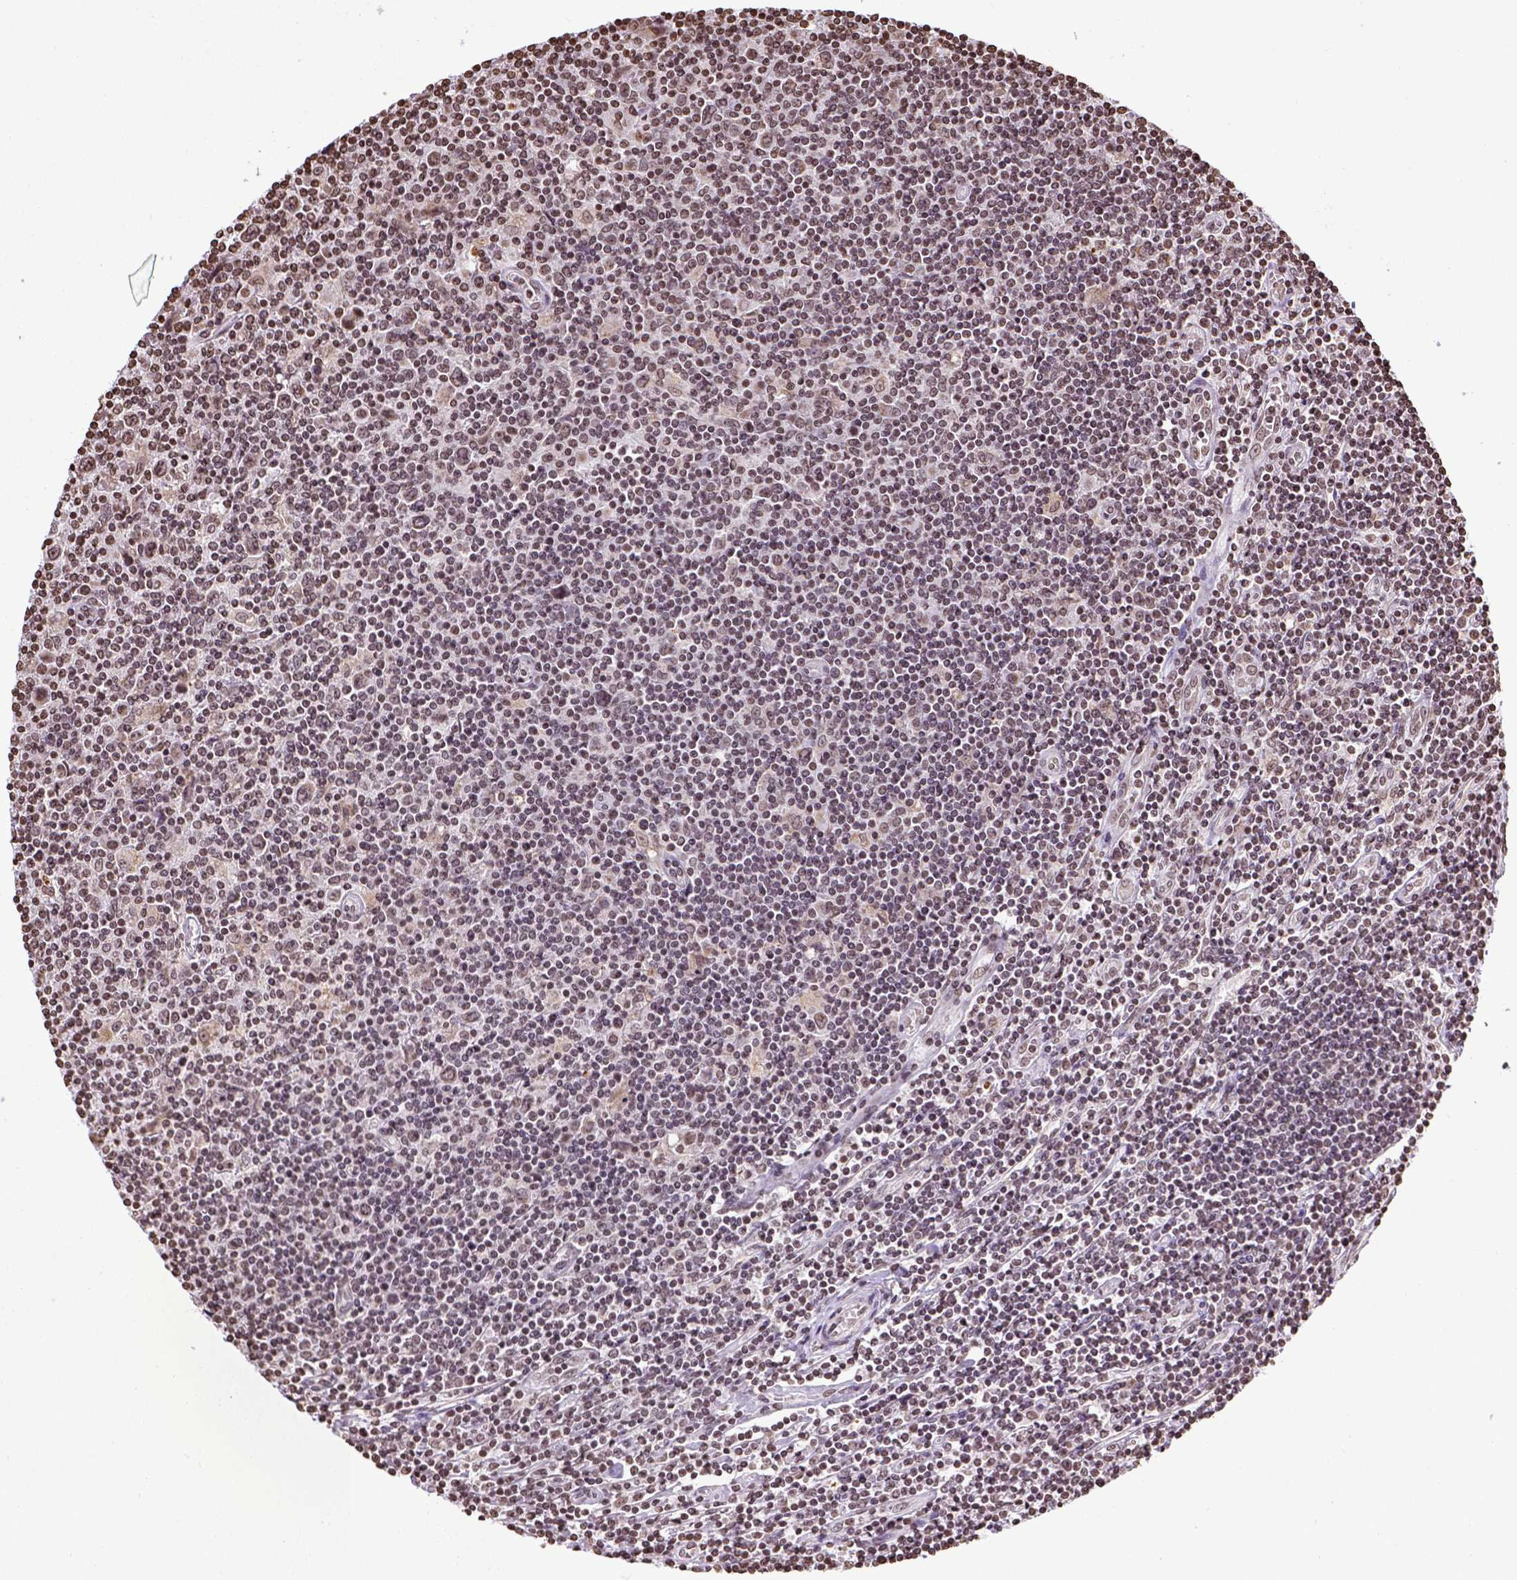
{"staining": {"intensity": "weak", "quantity": ">75%", "location": "nuclear"}, "tissue": "lymphoma", "cell_type": "Tumor cells", "image_type": "cancer", "snomed": [{"axis": "morphology", "description": "Hodgkin's disease, NOS"}, {"axis": "topography", "description": "Lymph node"}], "caption": "Weak nuclear expression is seen in approximately >75% of tumor cells in Hodgkin's disease.", "gene": "ZNF75D", "patient": {"sex": "male", "age": 40}}